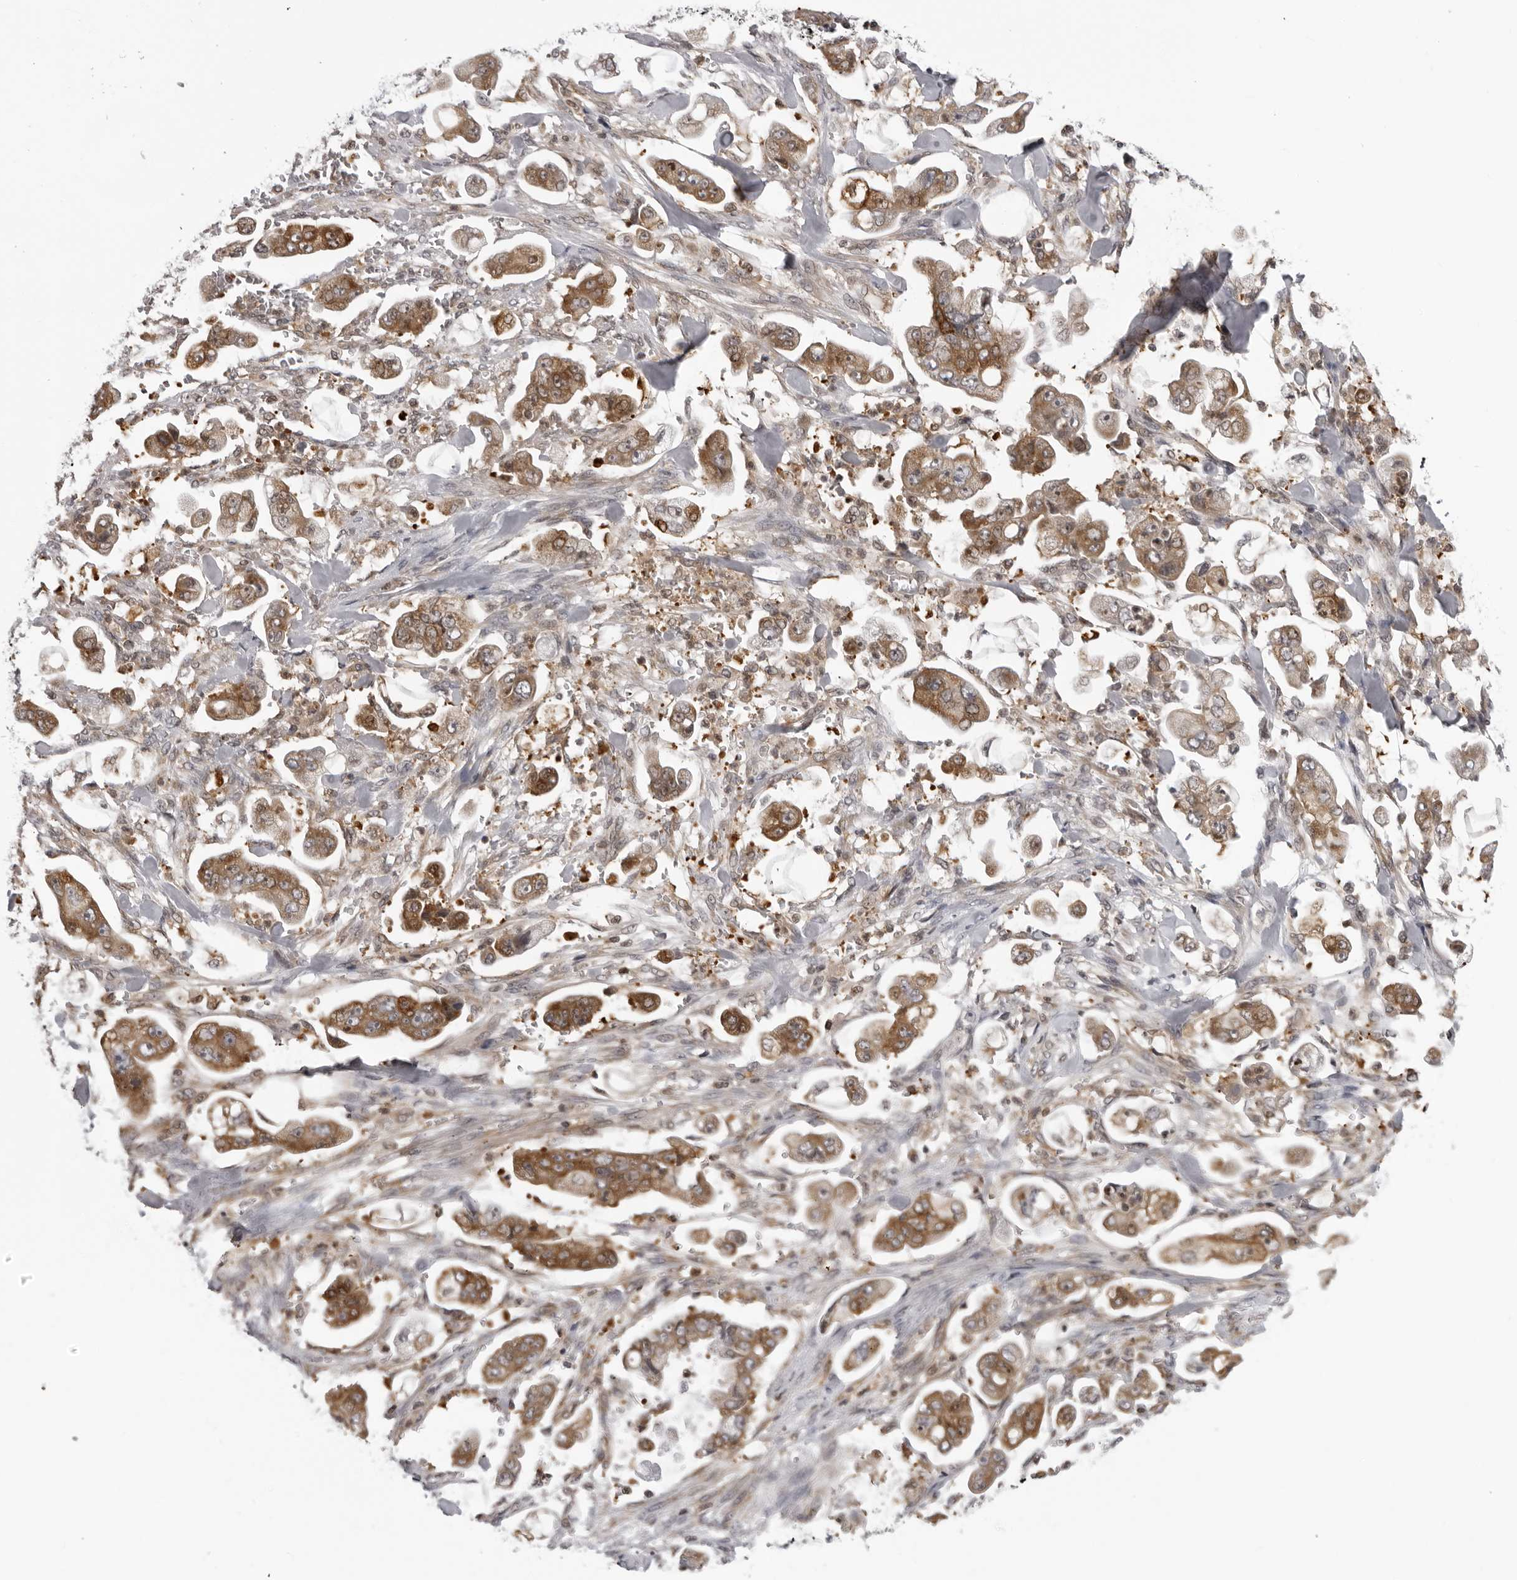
{"staining": {"intensity": "moderate", "quantity": ">75%", "location": "cytoplasmic/membranous"}, "tissue": "stomach cancer", "cell_type": "Tumor cells", "image_type": "cancer", "snomed": [{"axis": "morphology", "description": "Adenocarcinoma, NOS"}, {"axis": "topography", "description": "Stomach"}], "caption": "Immunohistochemical staining of human stomach cancer (adenocarcinoma) displays medium levels of moderate cytoplasmic/membranous protein expression in approximately >75% of tumor cells. (DAB IHC, brown staining for protein, blue staining for nuclei).", "gene": "MRPS15", "patient": {"sex": "male", "age": 62}}